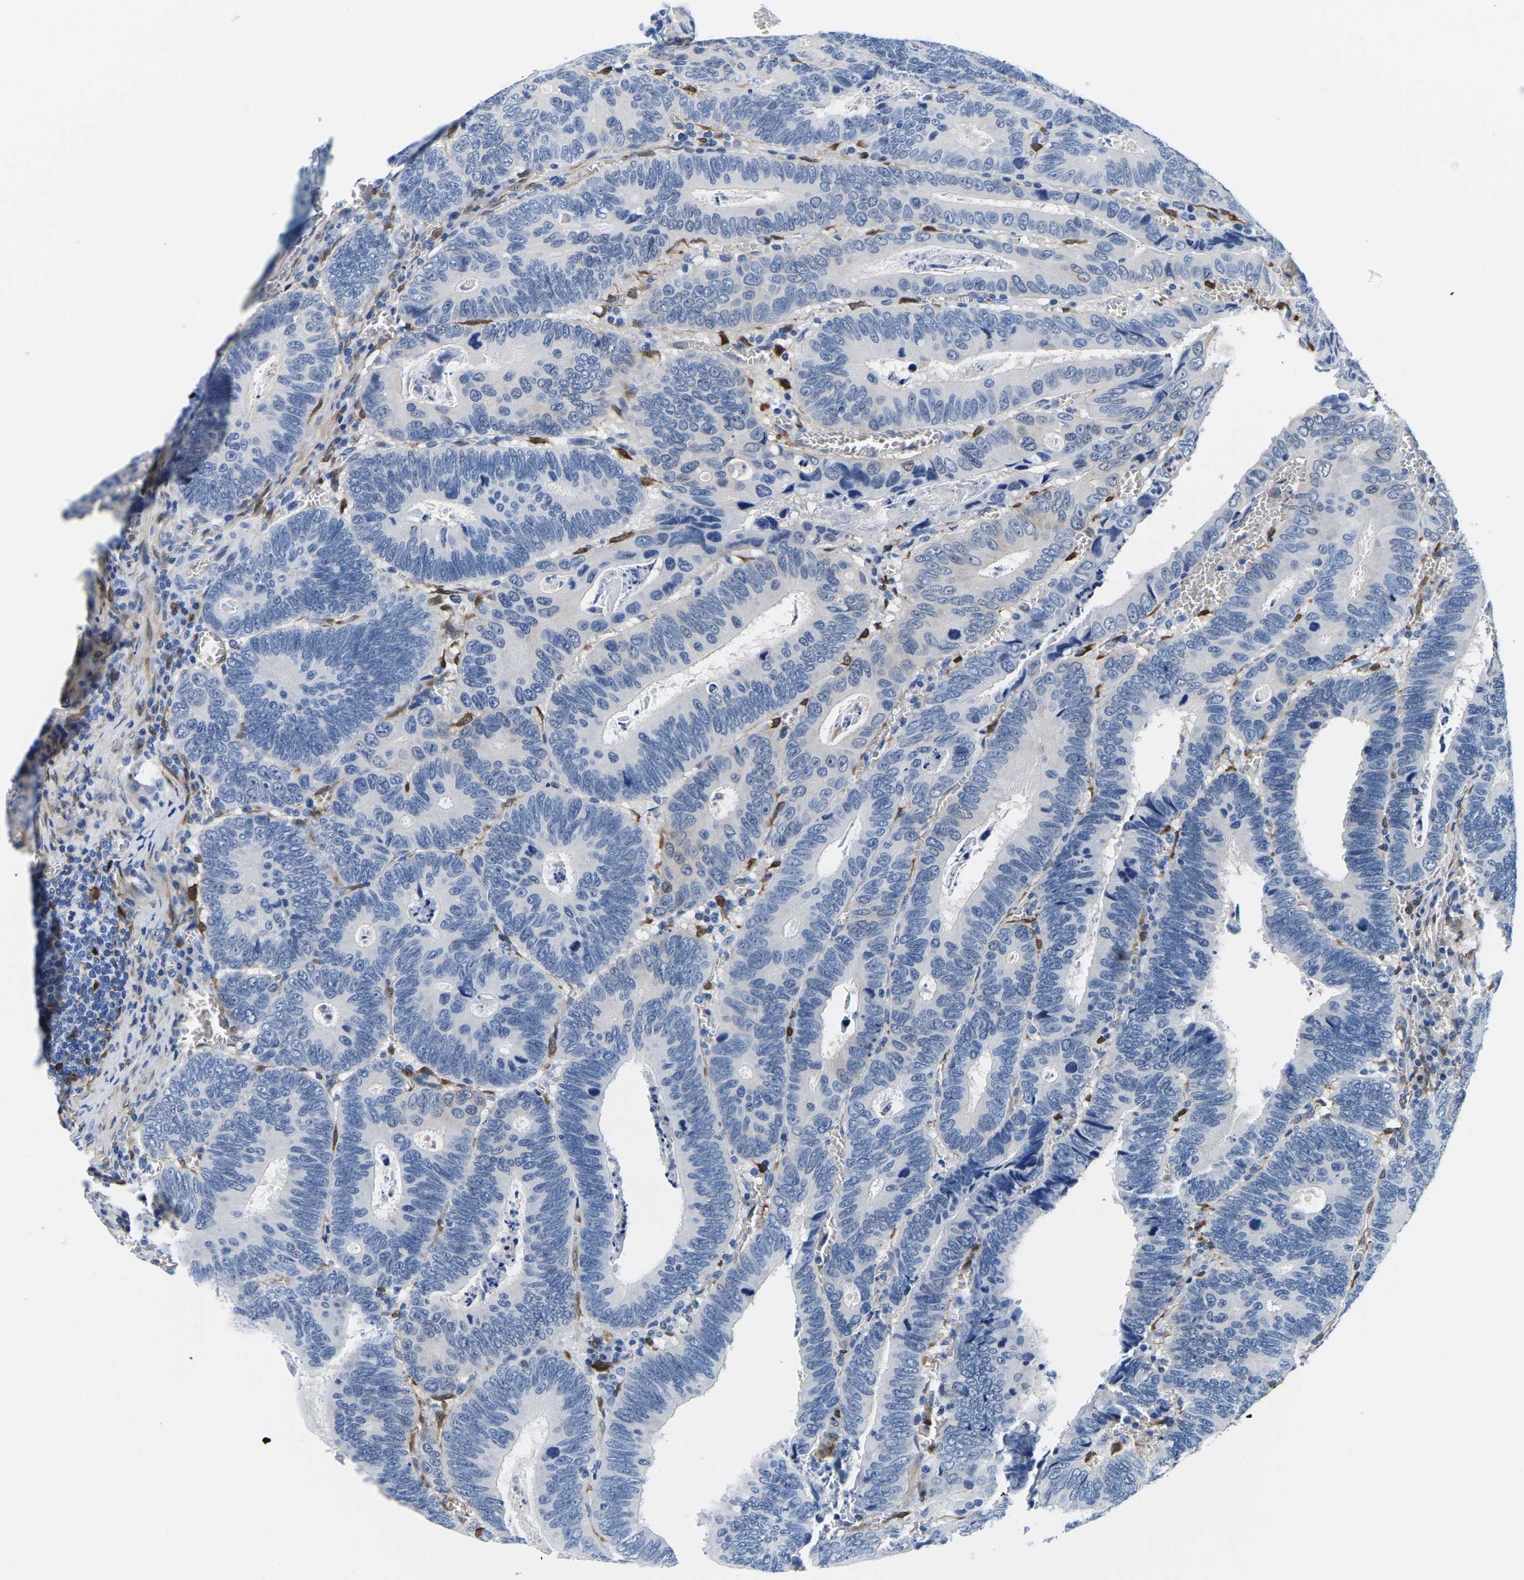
{"staining": {"intensity": "negative", "quantity": "none", "location": "none"}, "tissue": "colorectal cancer", "cell_type": "Tumor cells", "image_type": "cancer", "snomed": [{"axis": "morphology", "description": "Inflammation, NOS"}, {"axis": "morphology", "description": "Adenocarcinoma, NOS"}, {"axis": "topography", "description": "Colon"}], "caption": "IHC of human adenocarcinoma (colorectal) shows no staining in tumor cells.", "gene": "S100A13", "patient": {"sex": "male", "age": 72}}